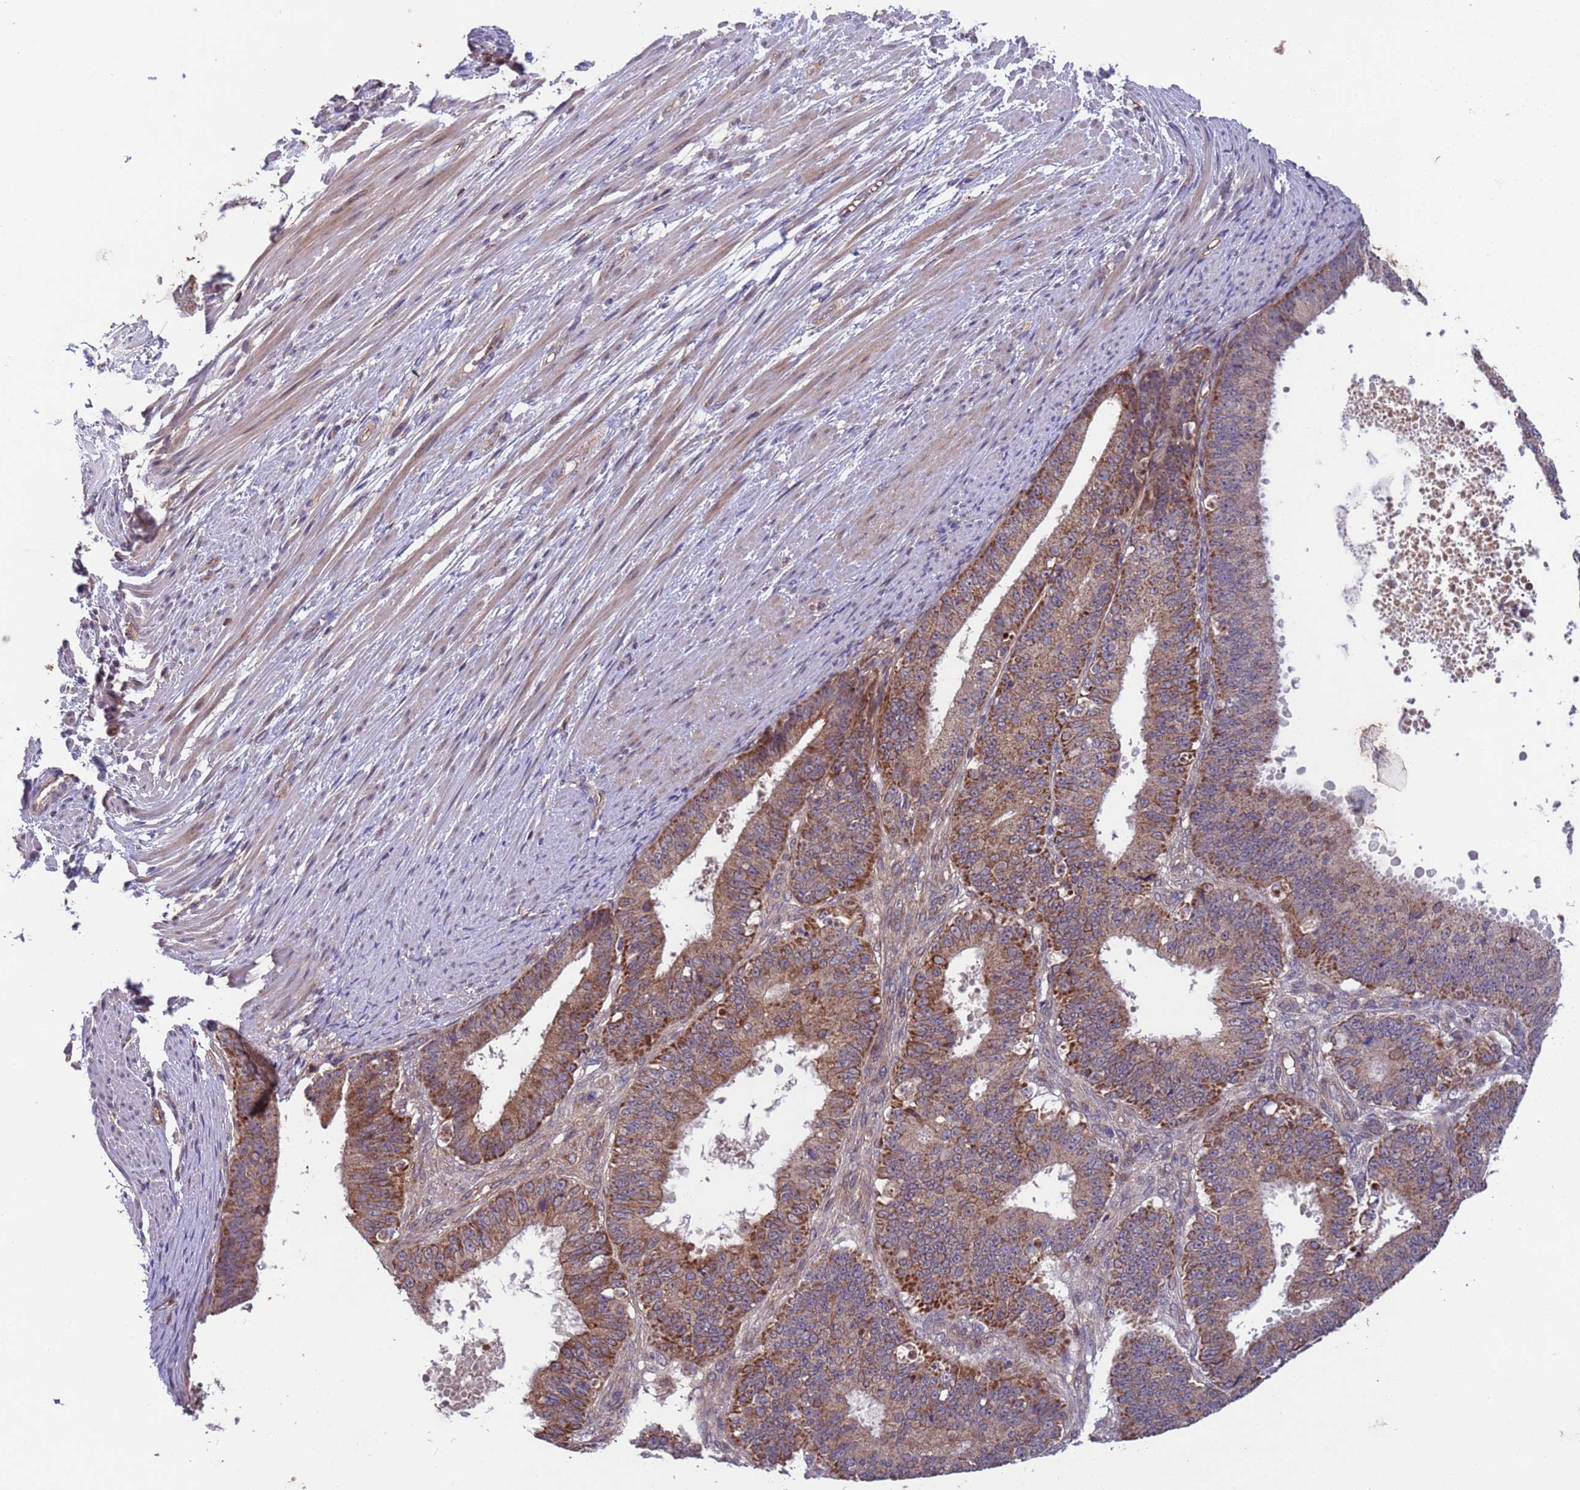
{"staining": {"intensity": "moderate", "quantity": ">75%", "location": "cytoplasmic/membranous"}, "tissue": "ovarian cancer", "cell_type": "Tumor cells", "image_type": "cancer", "snomed": [{"axis": "morphology", "description": "Carcinoma, endometroid"}, {"axis": "topography", "description": "Appendix"}, {"axis": "topography", "description": "Ovary"}], "caption": "Moderate cytoplasmic/membranous protein positivity is present in approximately >75% of tumor cells in ovarian endometroid carcinoma. Nuclei are stained in blue.", "gene": "ACAD8", "patient": {"sex": "female", "age": 42}}